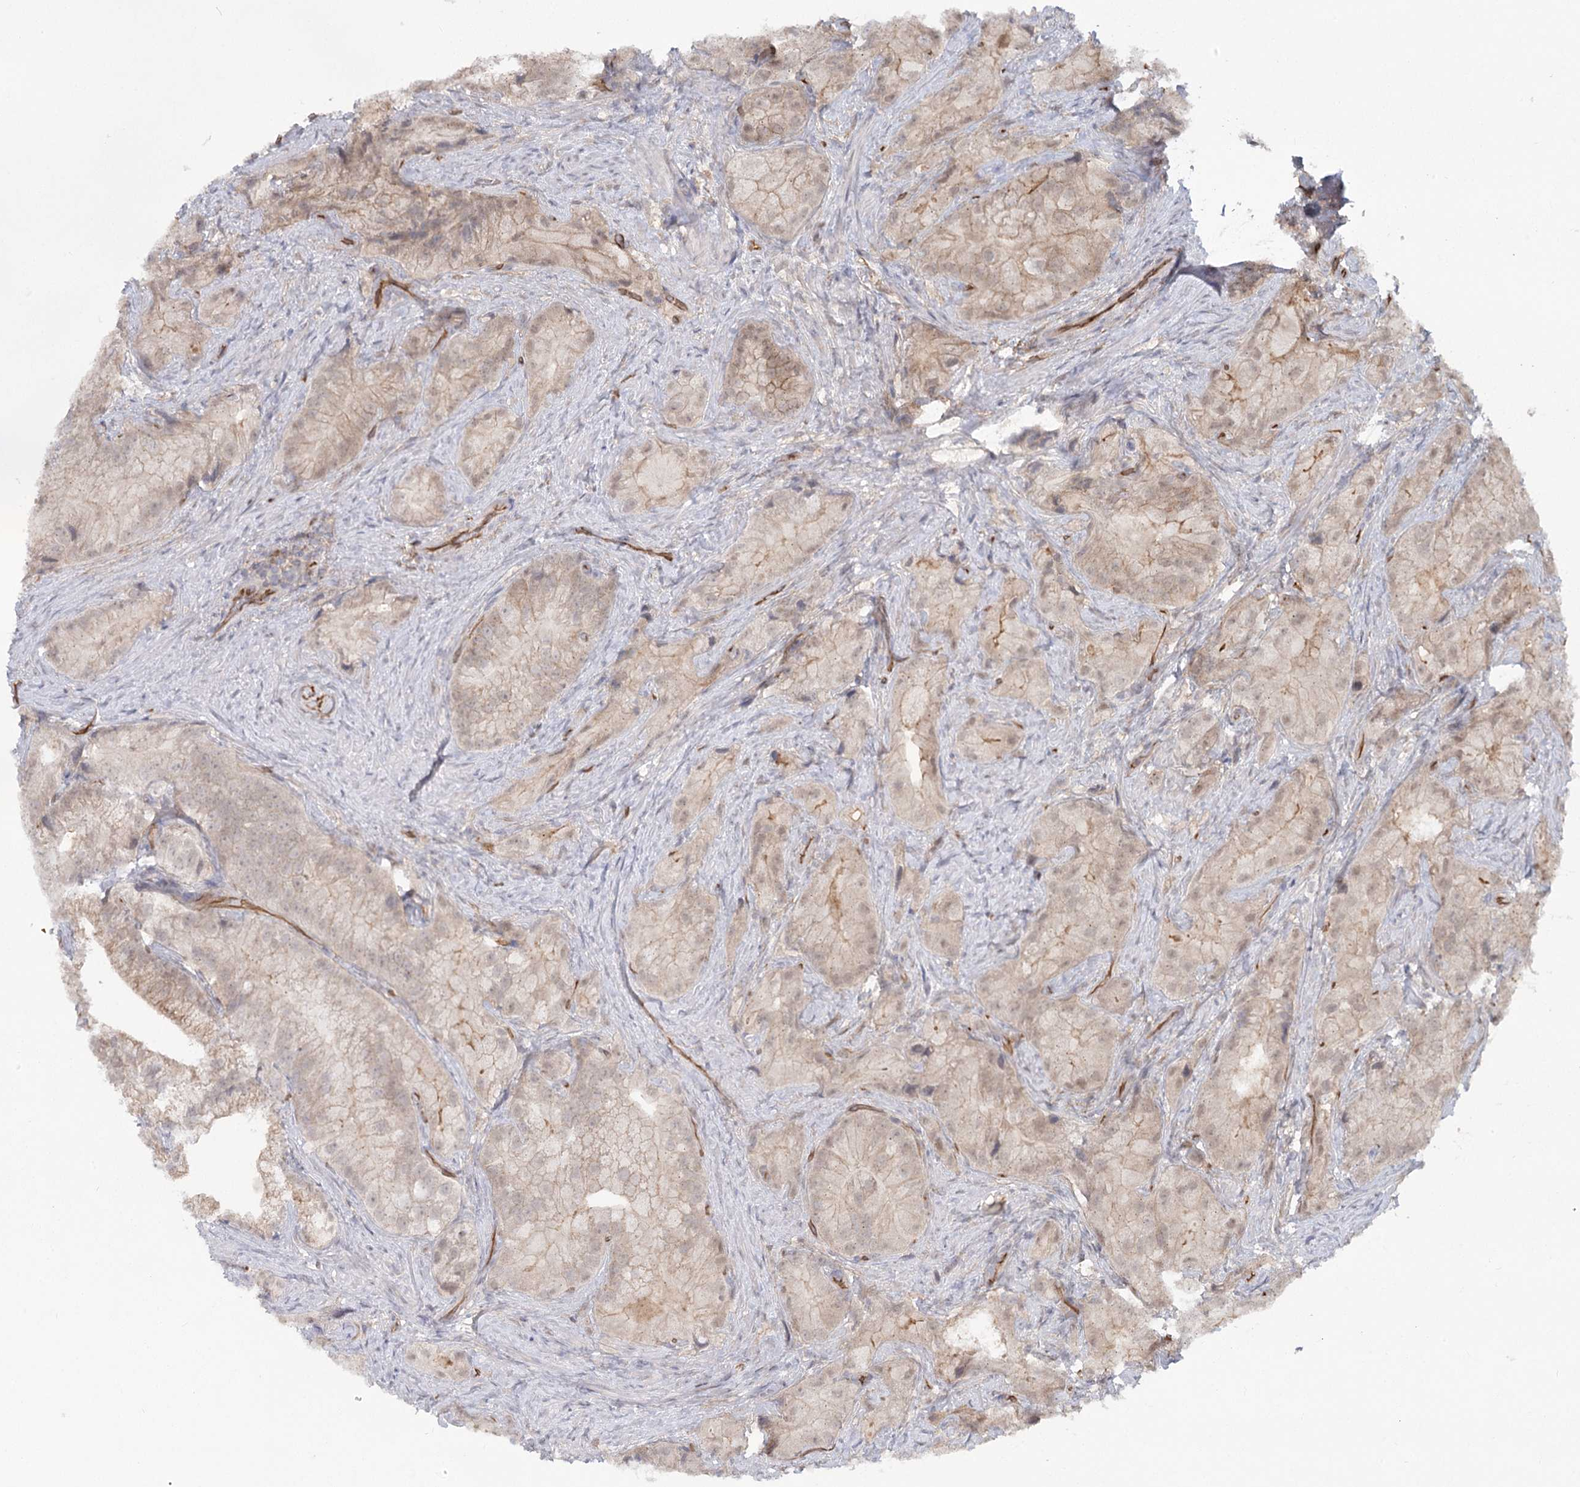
{"staining": {"intensity": "weak", "quantity": "<25%", "location": "cytoplasmic/membranous"}, "tissue": "prostate cancer", "cell_type": "Tumor cells", "image_type": "cancer", "snomed": [{"axis": "morphology", "description": "Adenocarcinoma, Low grade"}, {"axis": "topography", "description": "Prostate"}], "caption": "Image shows no protein positivity in tumor cells of prostate cancer tissue.", "gene": "RPP14", "patient": {"sex": "male", "age": 71}}